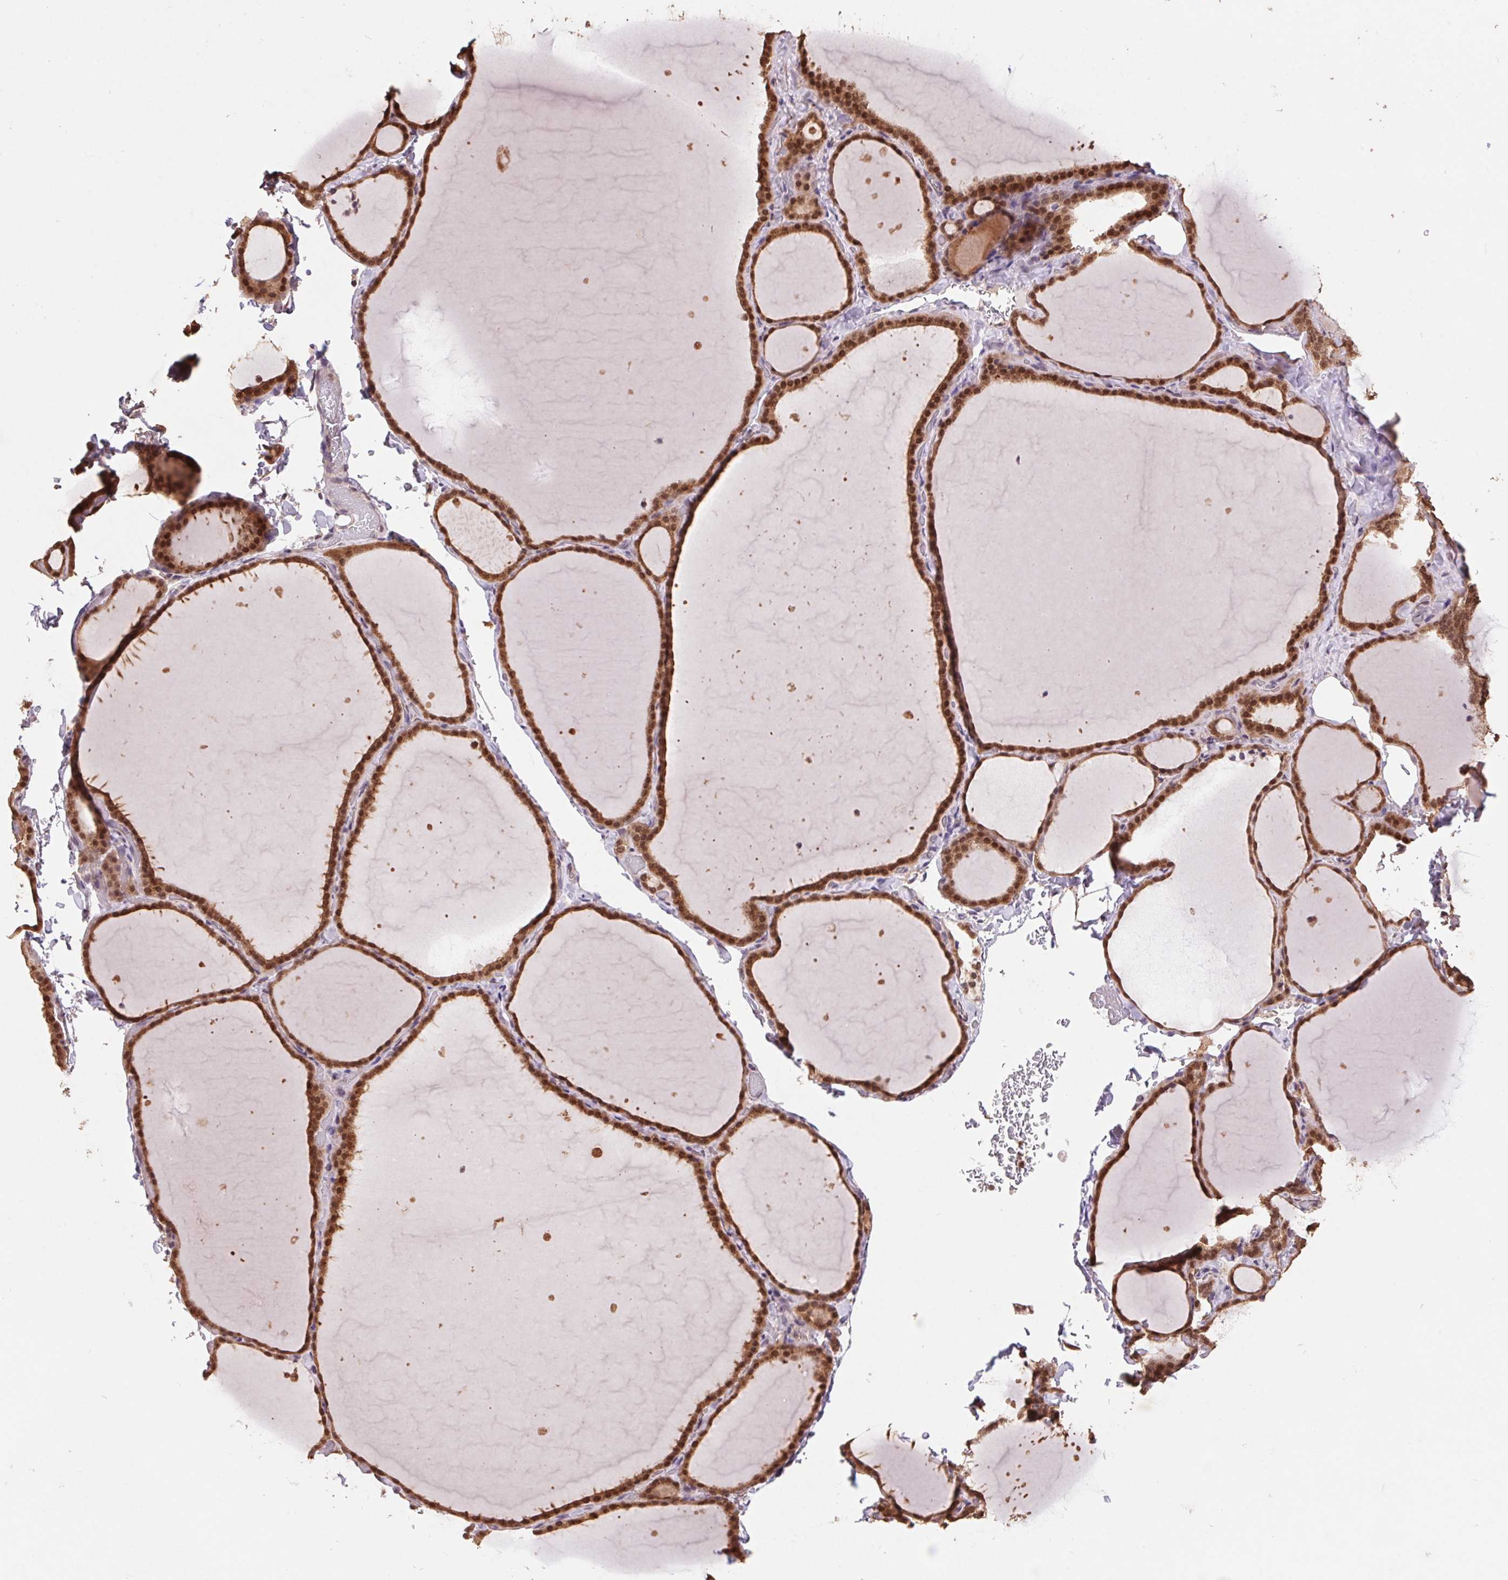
{"staining": {"intensity": "strong", "quantity": ">75%", "location": "cytoplasmic/membranous,nuclear"}, "tissue": "thyroid gland", "cell_type": "Glandular cells", "image_type": "normal", "snomed": [{"axis": "morphology", "description": "Normal tissue, NOS"}, {"axis": "topography", "description": "Thyroid gland"}], "caption": "About >75% of glandular cells in benign human thyroid gland display strong cytoplasmic/membranous,nuclear protein positivity as visualized by brown immunohistochemical staining.", "gene": "CUTA", "patient": {"sex": "female", "age": 22}}